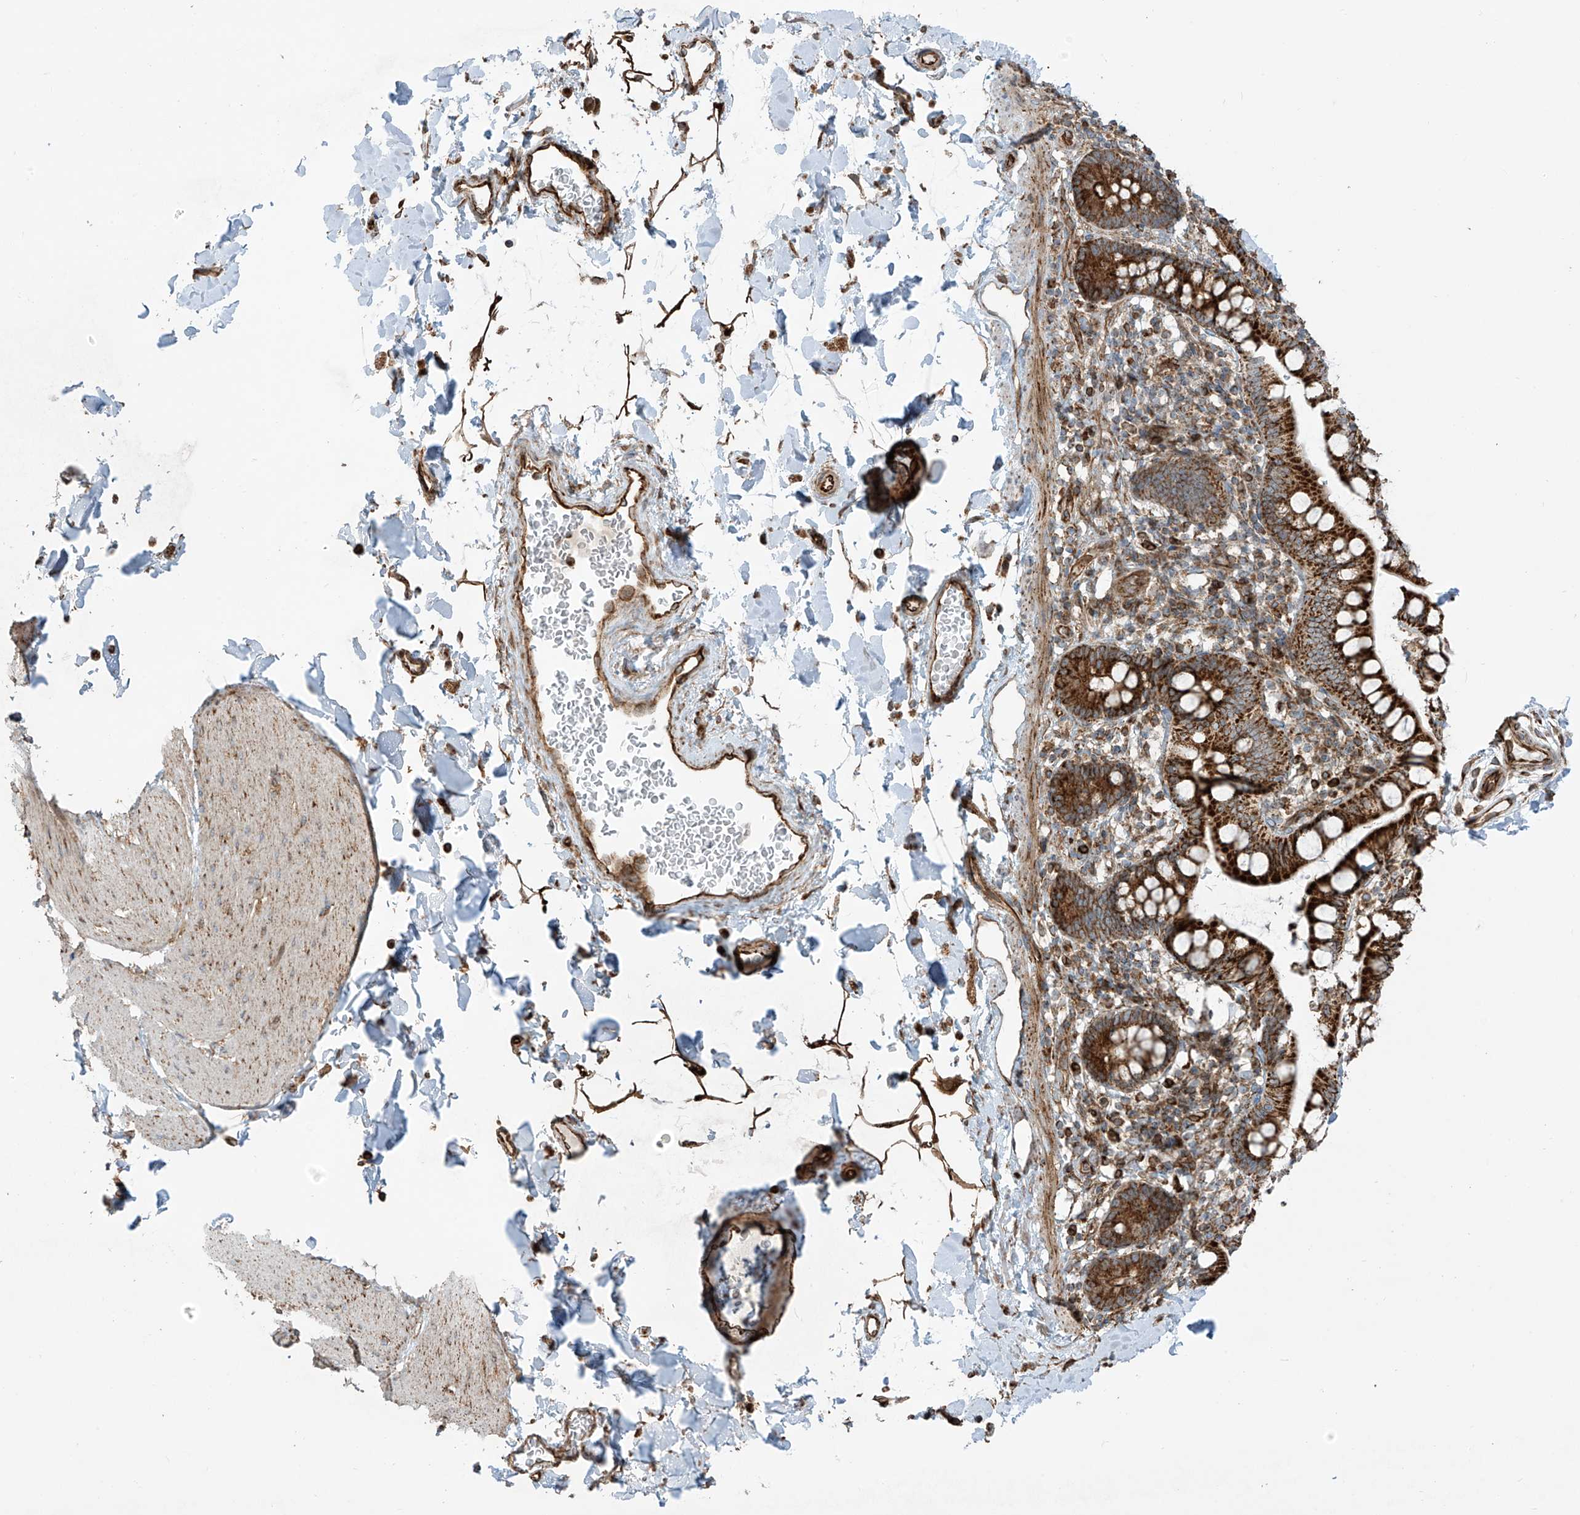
{"staining": {"intensity": "weak", "quantity": "<25%", "location": "cytoplasmic/membranous"}, "tissue": "smooth muscle", "cell_type": "Smooth muscle cells", "image_type": "normal", "snomed": [{"axis": "morphology", "description": "Normal tissue, NOS"}, {"axis": "topography", "description": "Smooth muscle"}, {"axis": "topography", "description": "Small intestine"}], "caption": "Smooth muscle cells show no significant protein positivity in normal smooth muscle. The staining was performed using DAB (3,3'-diaminobenzidine) to visualize the protein expression in brown, while the nuclei were stained in blue with hematoxylin (Magnification: 20x).", "gene": "EIF5B", "patient": {"sex": "female", "age": 84}}